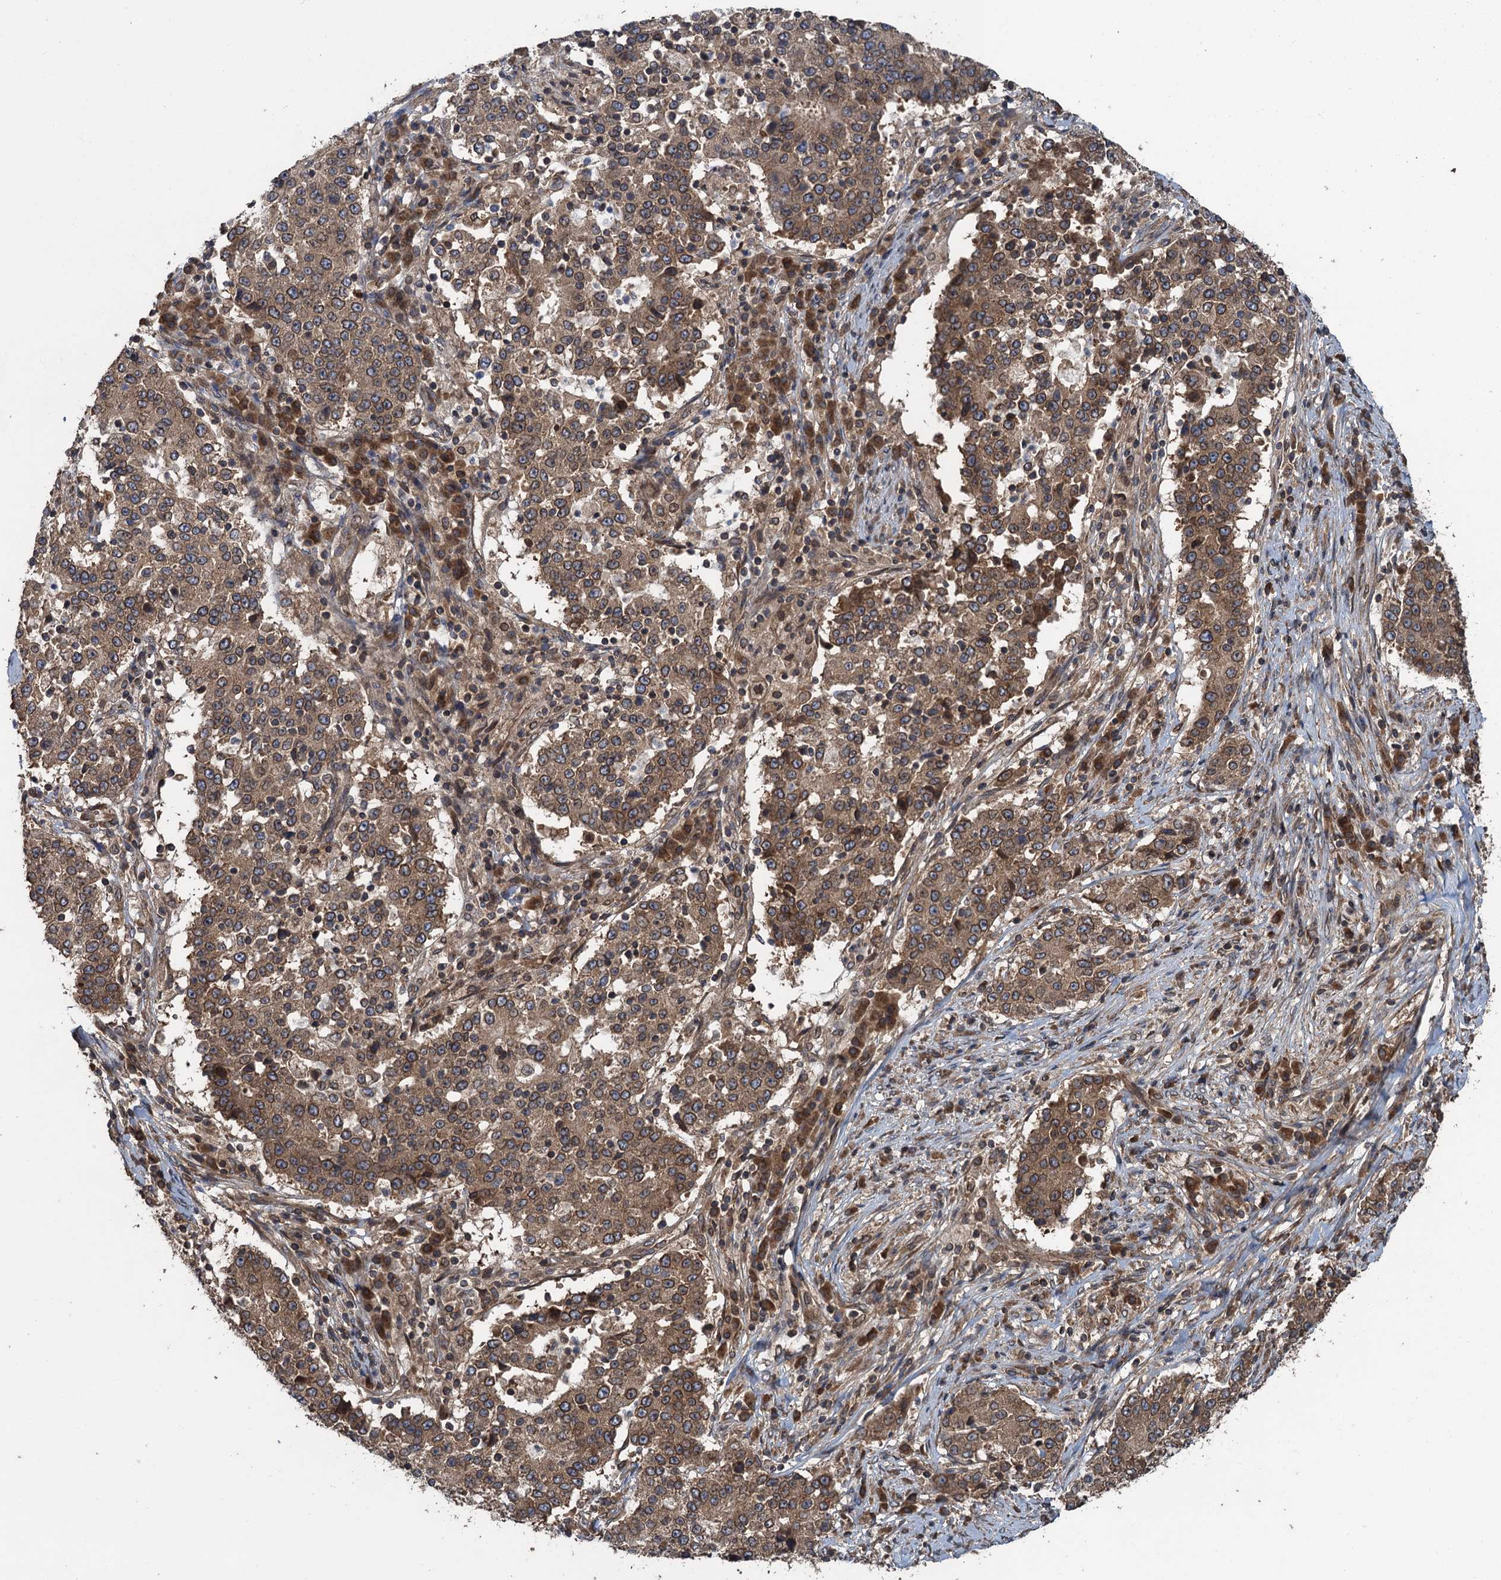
{"staining": {"intensity": "moderate", "quantity": ">75%", "location": "cytoplasmic/membranous,nuclear"}, "tissue": "stomach cancer", "cell_type": "Tumor cells", "image_type": "cancer", "snomed": [{"axis": "morphology", "description": "Adenocarcinoma, NOS"}, {"axis": "topography", "description": "Stomach"}], "caption": "IHC staining of stomach cancer, which demonstrates medium levels of moderate cytoplasmic/membranous and nuclear expression in approximately >75% of tumor cells indicating moderate cytoplasmic/membranous and nuclear protein positivity. The staining was performed using DAB (brown) for protein detection and nuclei were counterstained in hematoxylin (blue).", "gene": "GLE1", "patient": {"sex": "male", "age": 59}}